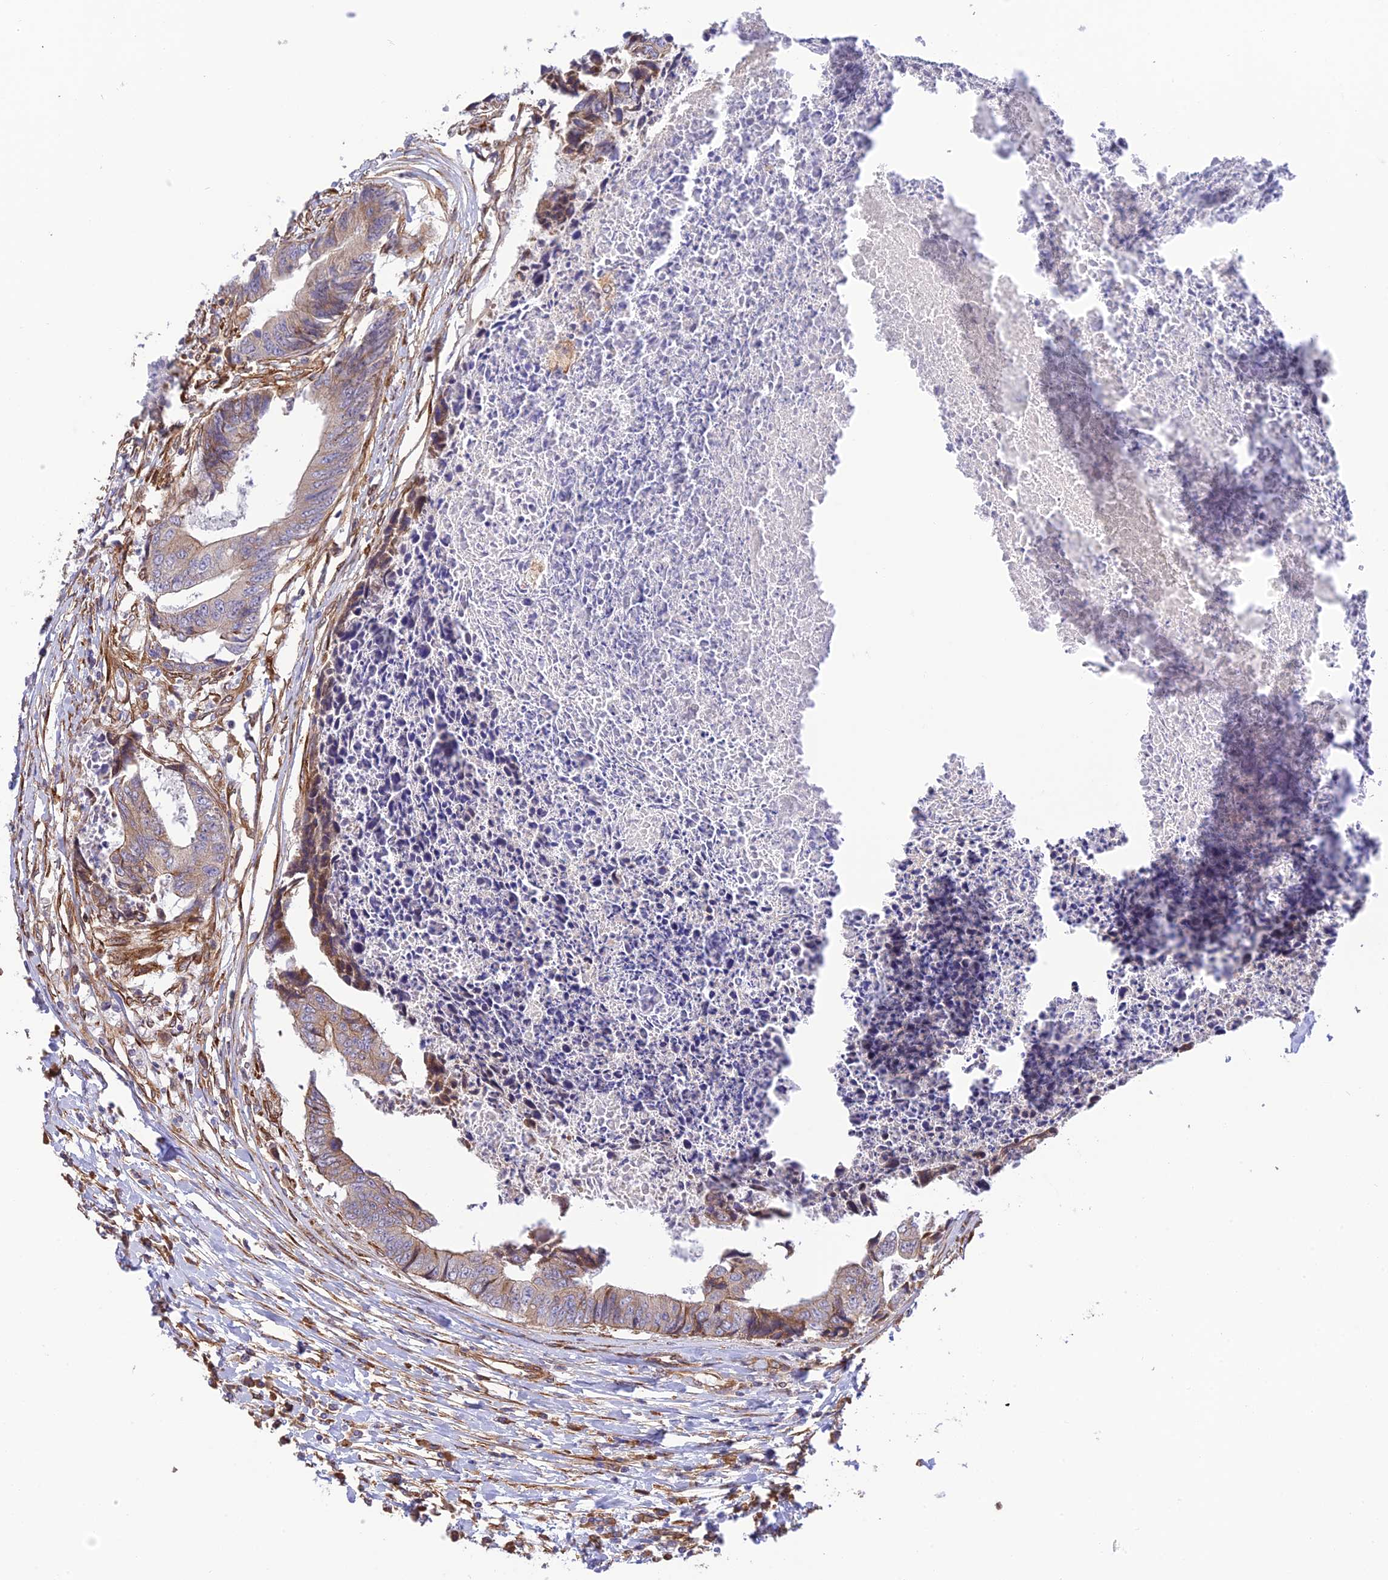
{"staining": {"intensity": "weak", "quantity": "25%-75%", "location": "cytoplasmic/membranous"}, "tissue": "colorectal cancer", "cell_type": "Tumor cells", "image_type": "cancer", "snomed": [{"axis": "morphology", "description": "Adenocarcinoma, NOS"}, {"axis": "topography", "description": "Rectum"}], "caption": "Colorectal adenocarcinoma stained for a protein shows weak cytoplasmic/membranous positivity in tumor cells. Using DAB (brown) and hematoxylin (blue) stains, captured at high magnification using brightfield microscopy.", "gene": "EXOC3L4", "patient": {"sex": "male", "age": 84}}